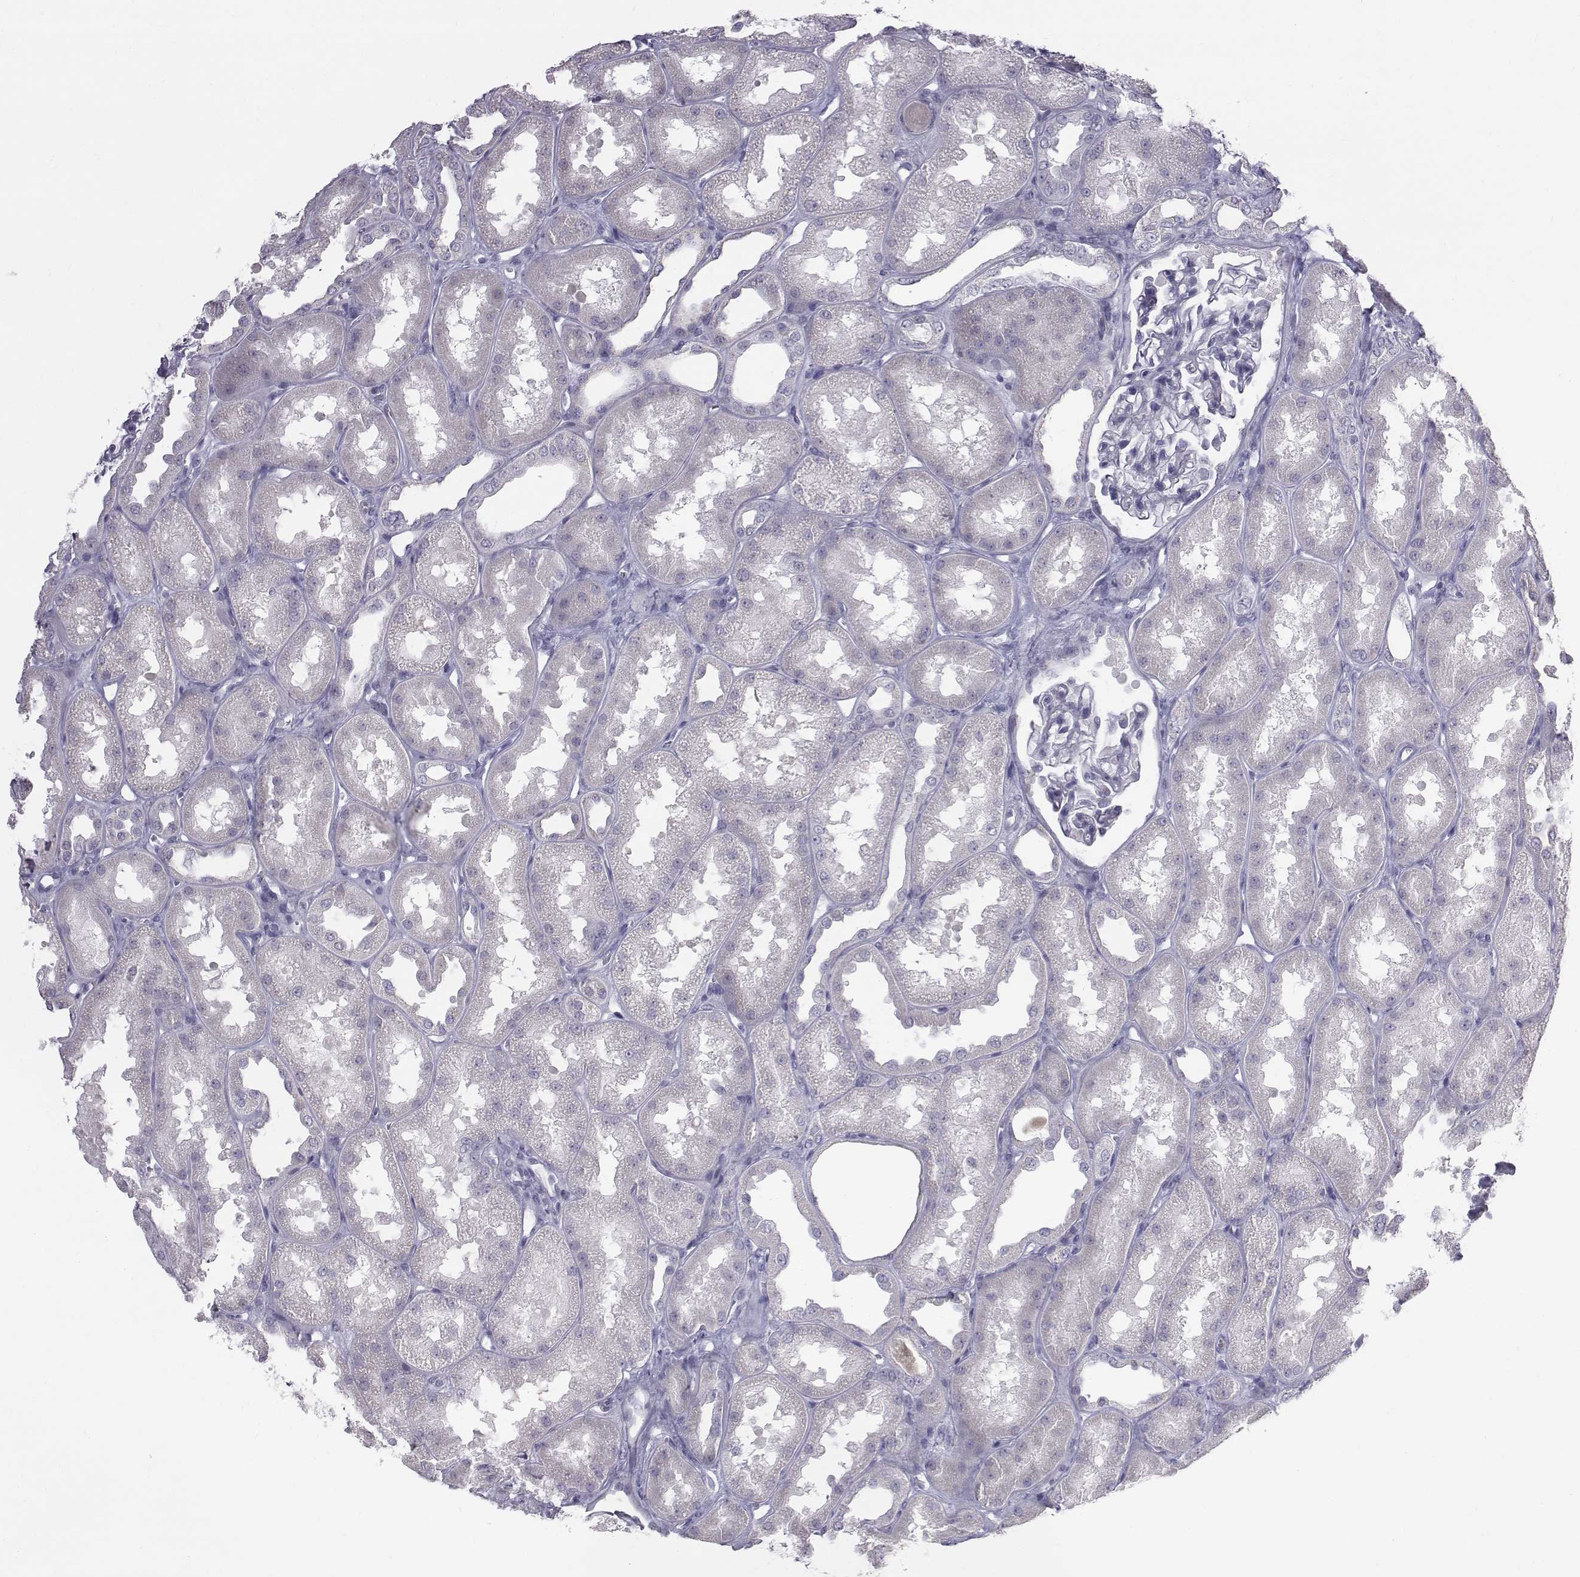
{"staining": {"intensity": "negative", "quantity": "none", "location": "none"}, "tissue": "kidney", "cell_type": "Cells in glomeruli", "image_type": "normal", "snomed": [{"axis": "morphology", "description": "Normal tissue, NOS"}, {"axis": "topography", "description": "Kidney"}], "caption": "High power microscopy photomicrograph of an immunohistochemistry image of normal kidney, revealing no significant staining in cells in glomeruli. (Brightfield microscopy of DAB (3,3'-diaminobenzidine) IHC at high magnification).", "gene": "C6orf58", "patient": {"sex": "male", "age": 61}}